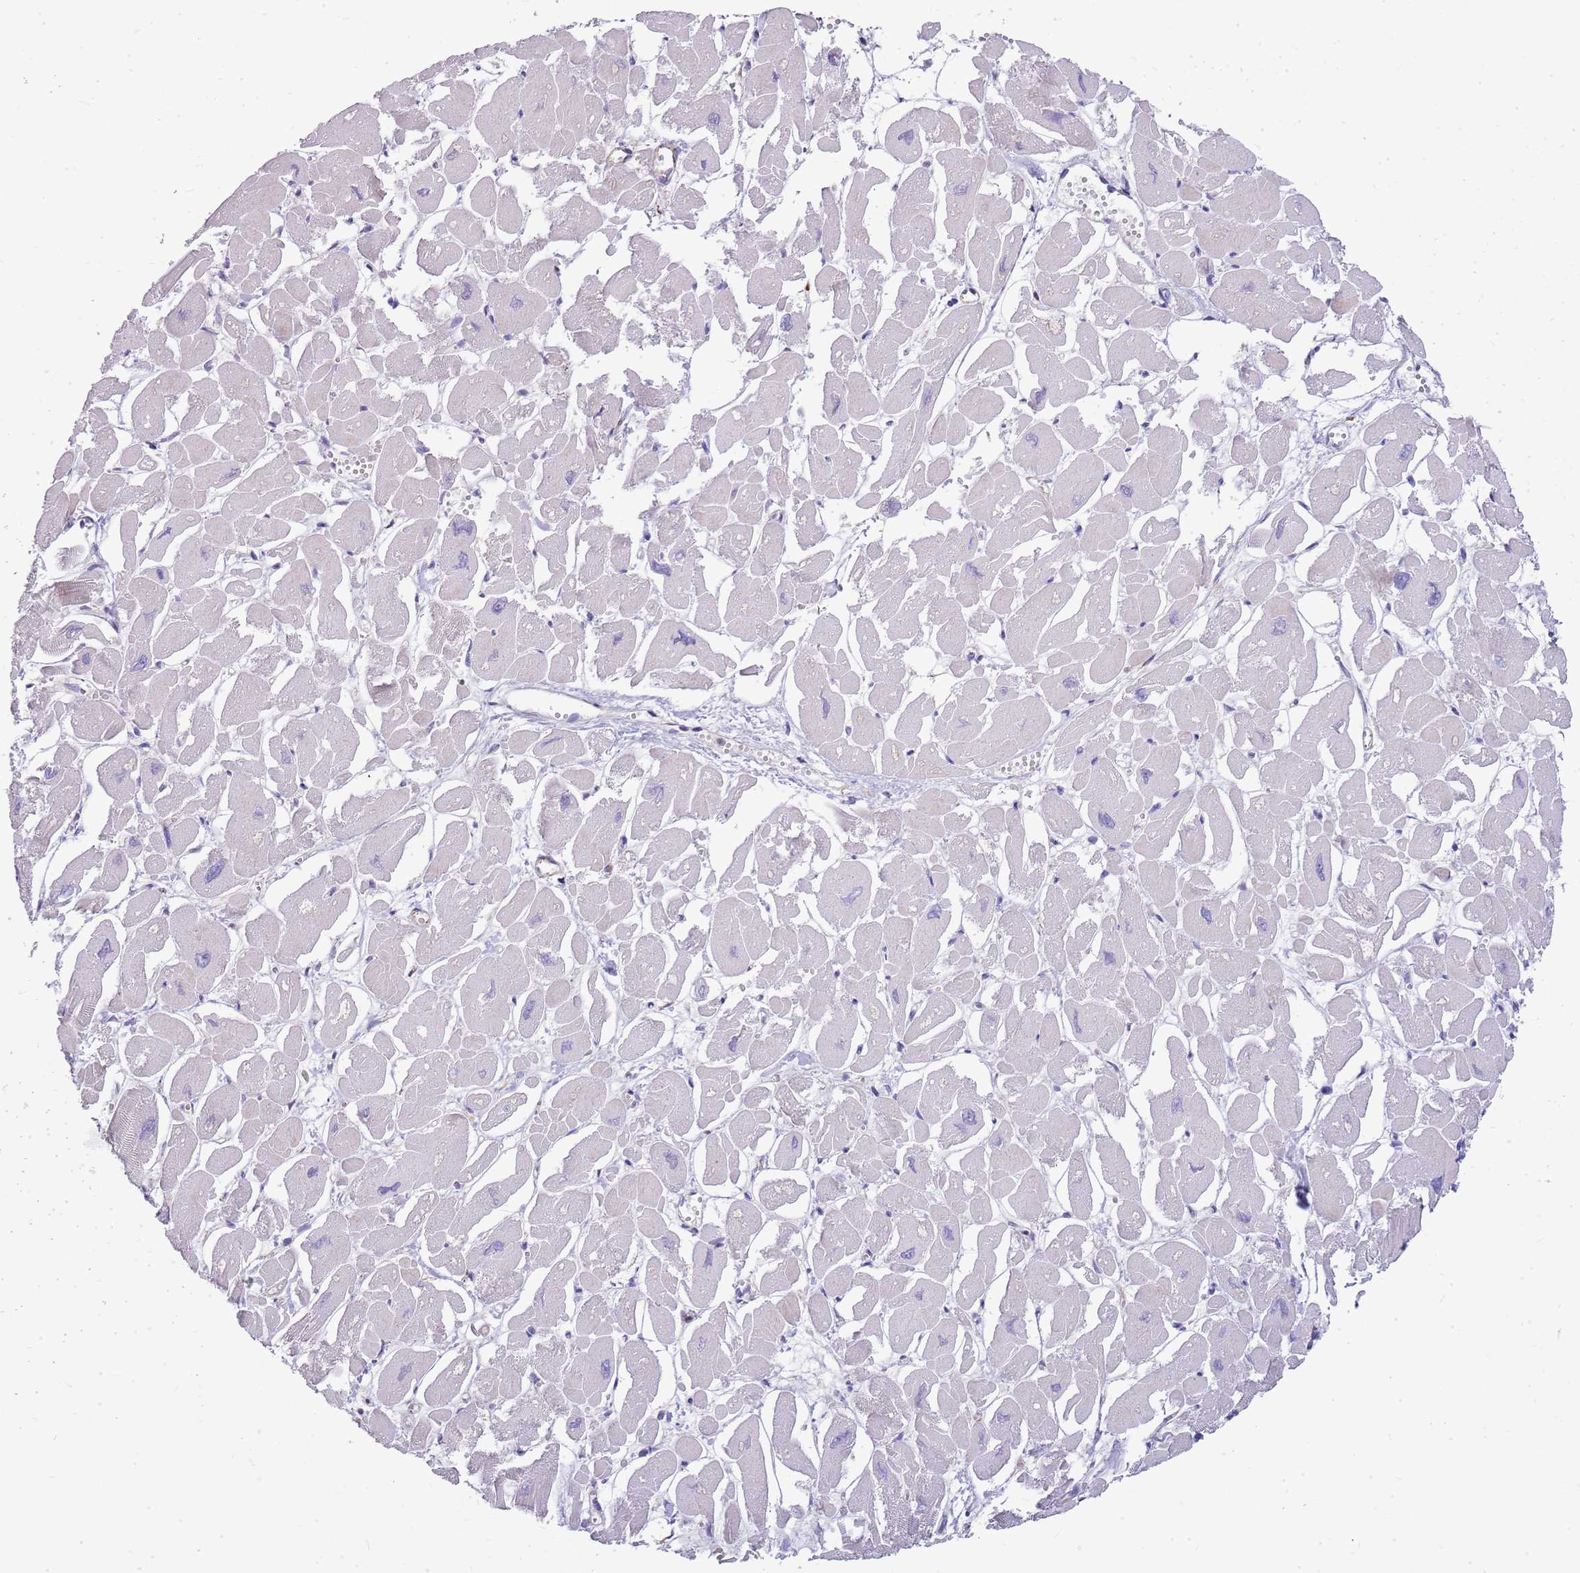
{"staining": {"intensity": "weak", "quantity": "<25%", "location": "cytoplasmic/membranous"}, "tissue": "heart muscle", "cell_type": "Cardiomyocytes", "image_type": "normal", "snomed": [{"axis": "morphology", "description": "Normal tissue, NOS"}, {"axis": "topography", "description": "Heart"}], "caption": "Immunohistochemistry photomicrograph of unremarkable heart muscle stained for a protein (brown), which demonstrates no positivity in cardiomyocytes.", "gene": "ZDHHC1", "patient": {"sex": "male", "age": 54}}